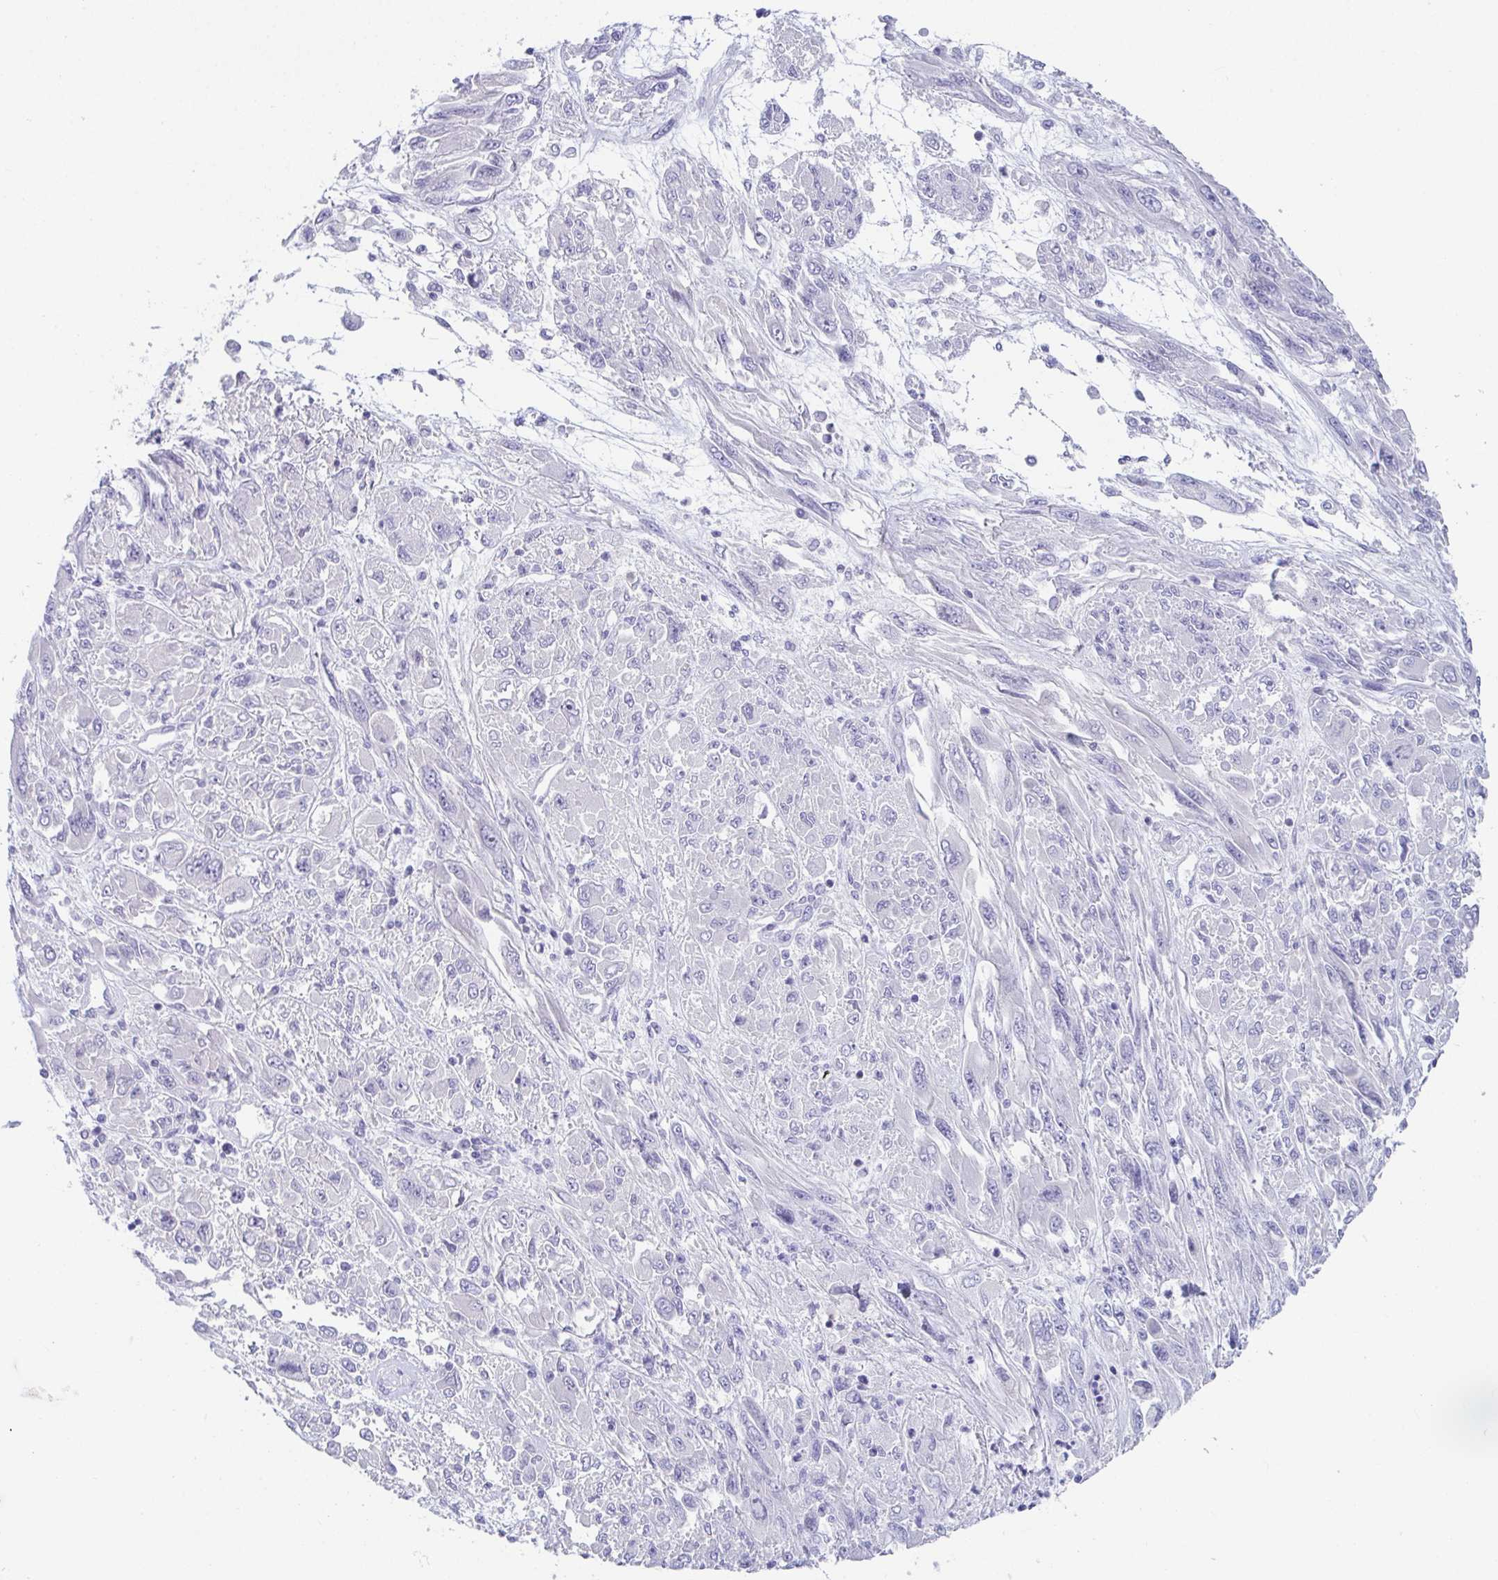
{"staining": {"intensity": "negative", "quantity": "none", "location": "none"}, "tissue": "melanoma", "cell_type": "Tumor cells", "image_type": "cancer", "snomed": [{"axis": "morphology", "description": "Malignant melanoma, NOS"}, {"axis": "topography", "description": "Skin"}], "caption": "IHC of human malignant melanoma displays no positivity in tumor cells.", "gene": "PLA2G1B", "patient": {"sex": "female", "age": 91}}